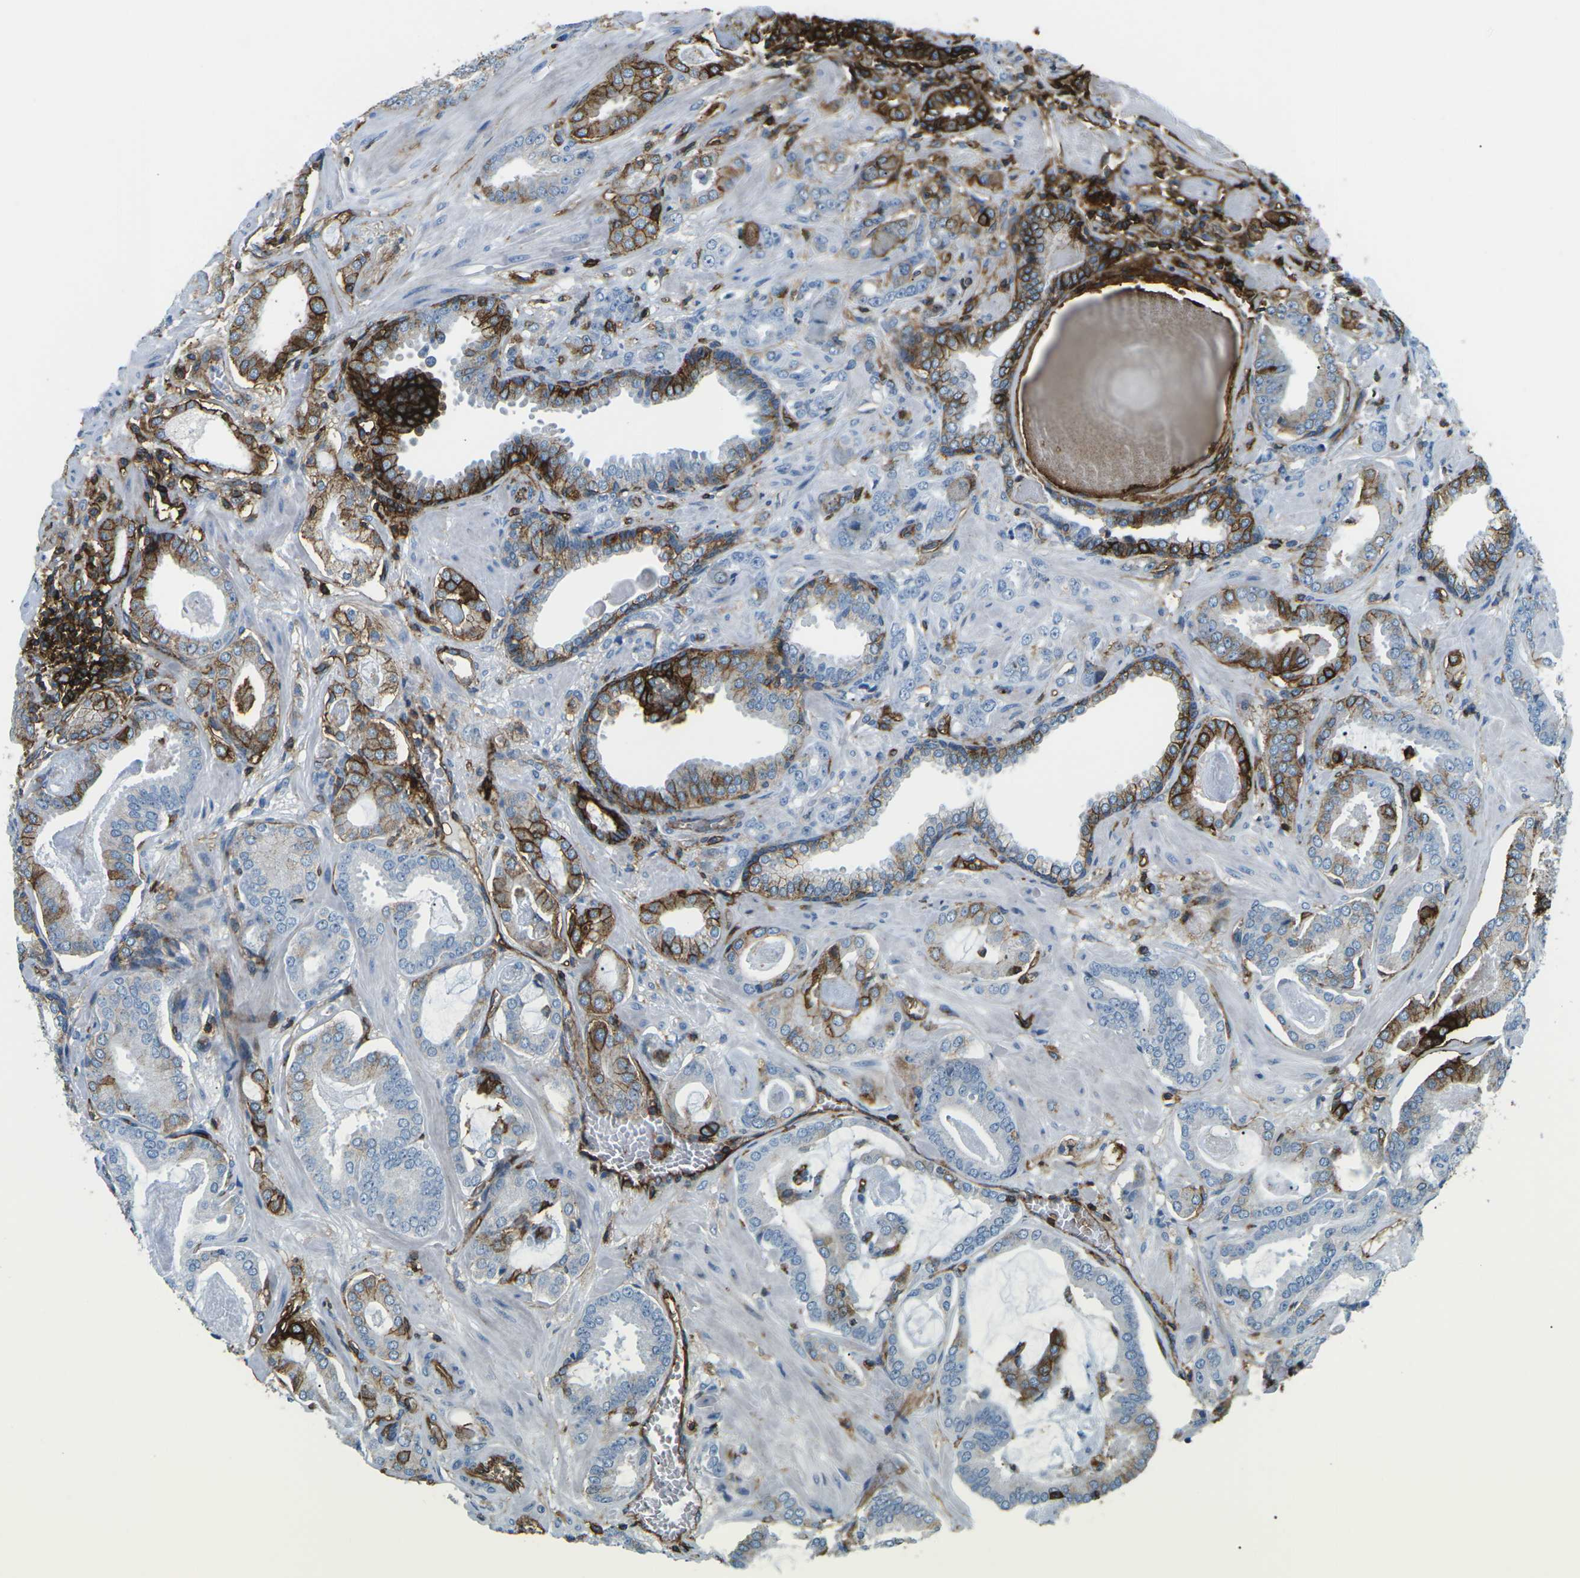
{"staining": {"intensity": "negative", "quantity": "none", "location": "none"}, "tissue": "prostate cancer", "cell_type": "Tumor cells", "image_type": "cancer", "snomed": [{"axis": "morphology", "description": "Adenocarcinoma, Low grade"}, {"axis": "topography", "description": "Prostate"}], "caption": "Immunohistochemistry of human prostate cancer (low-grade adenocarcinoma) shows no expression in tumor cells.", "gene": "HLA-B", "patient": {"sex": "male", "age": 53}}